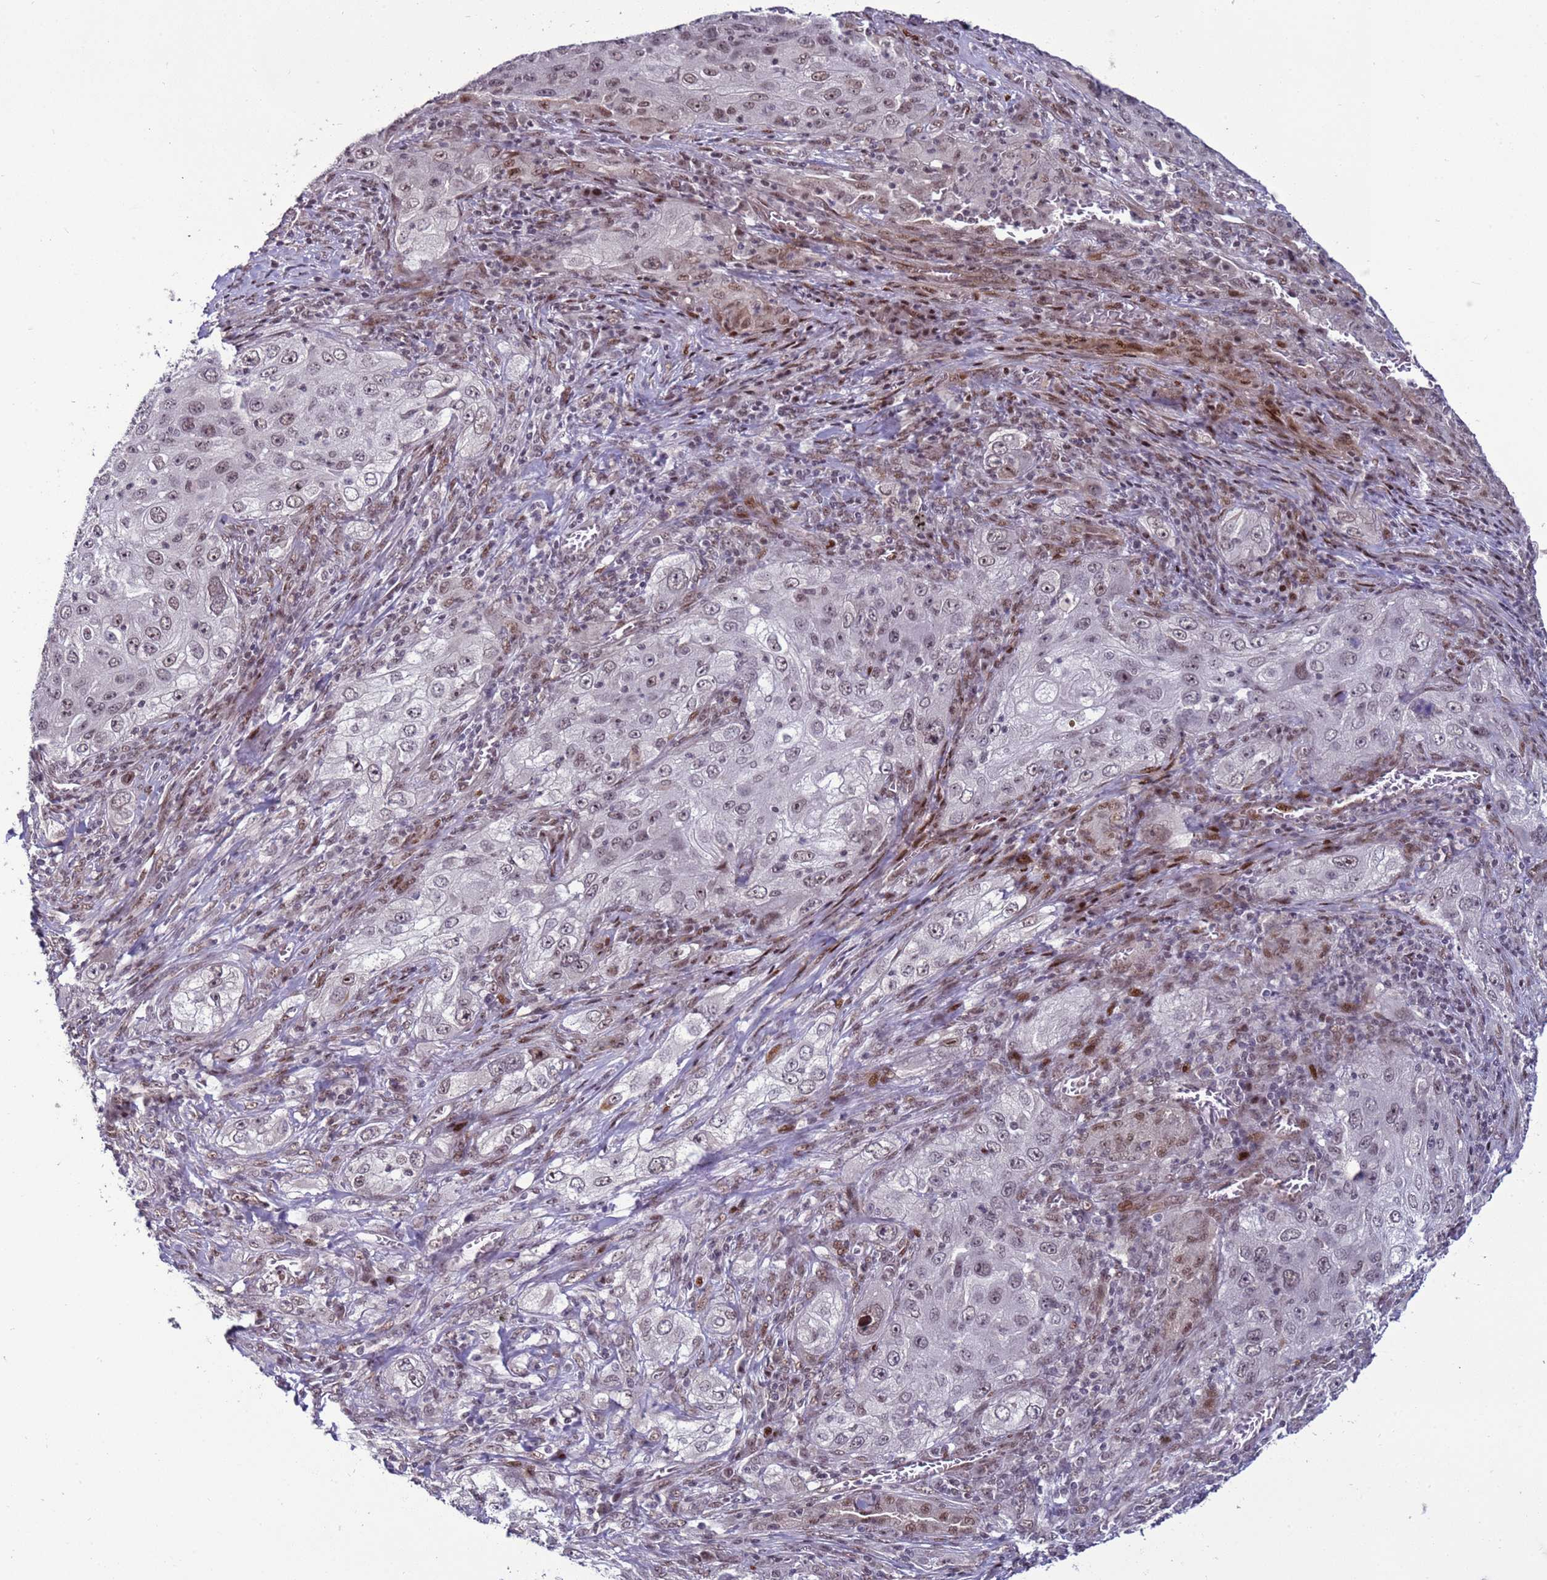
{"staining": {"intensity": "moderate", "quantity": "25%-75%", "location": "nuclear"}, "tissue": "lung cancer", "cell_type": "Tumor cells", "image_type": "cancer", "snomed": [{"axis": "morphology", "description": "Squamous cell carcinoma, NOS"}, {"axis": "topography", "description": "Lung"}], "caption": "This micrograph exhibits squamous cell carcinoma (lung) stained with IHC to label a protein in brown. The nuclear of tumor cells show moderate positivity for the protein. Nuclei are counter-stained blue.", "gene": "SHC3", "patient": {"sex": "female", "age": 69}}